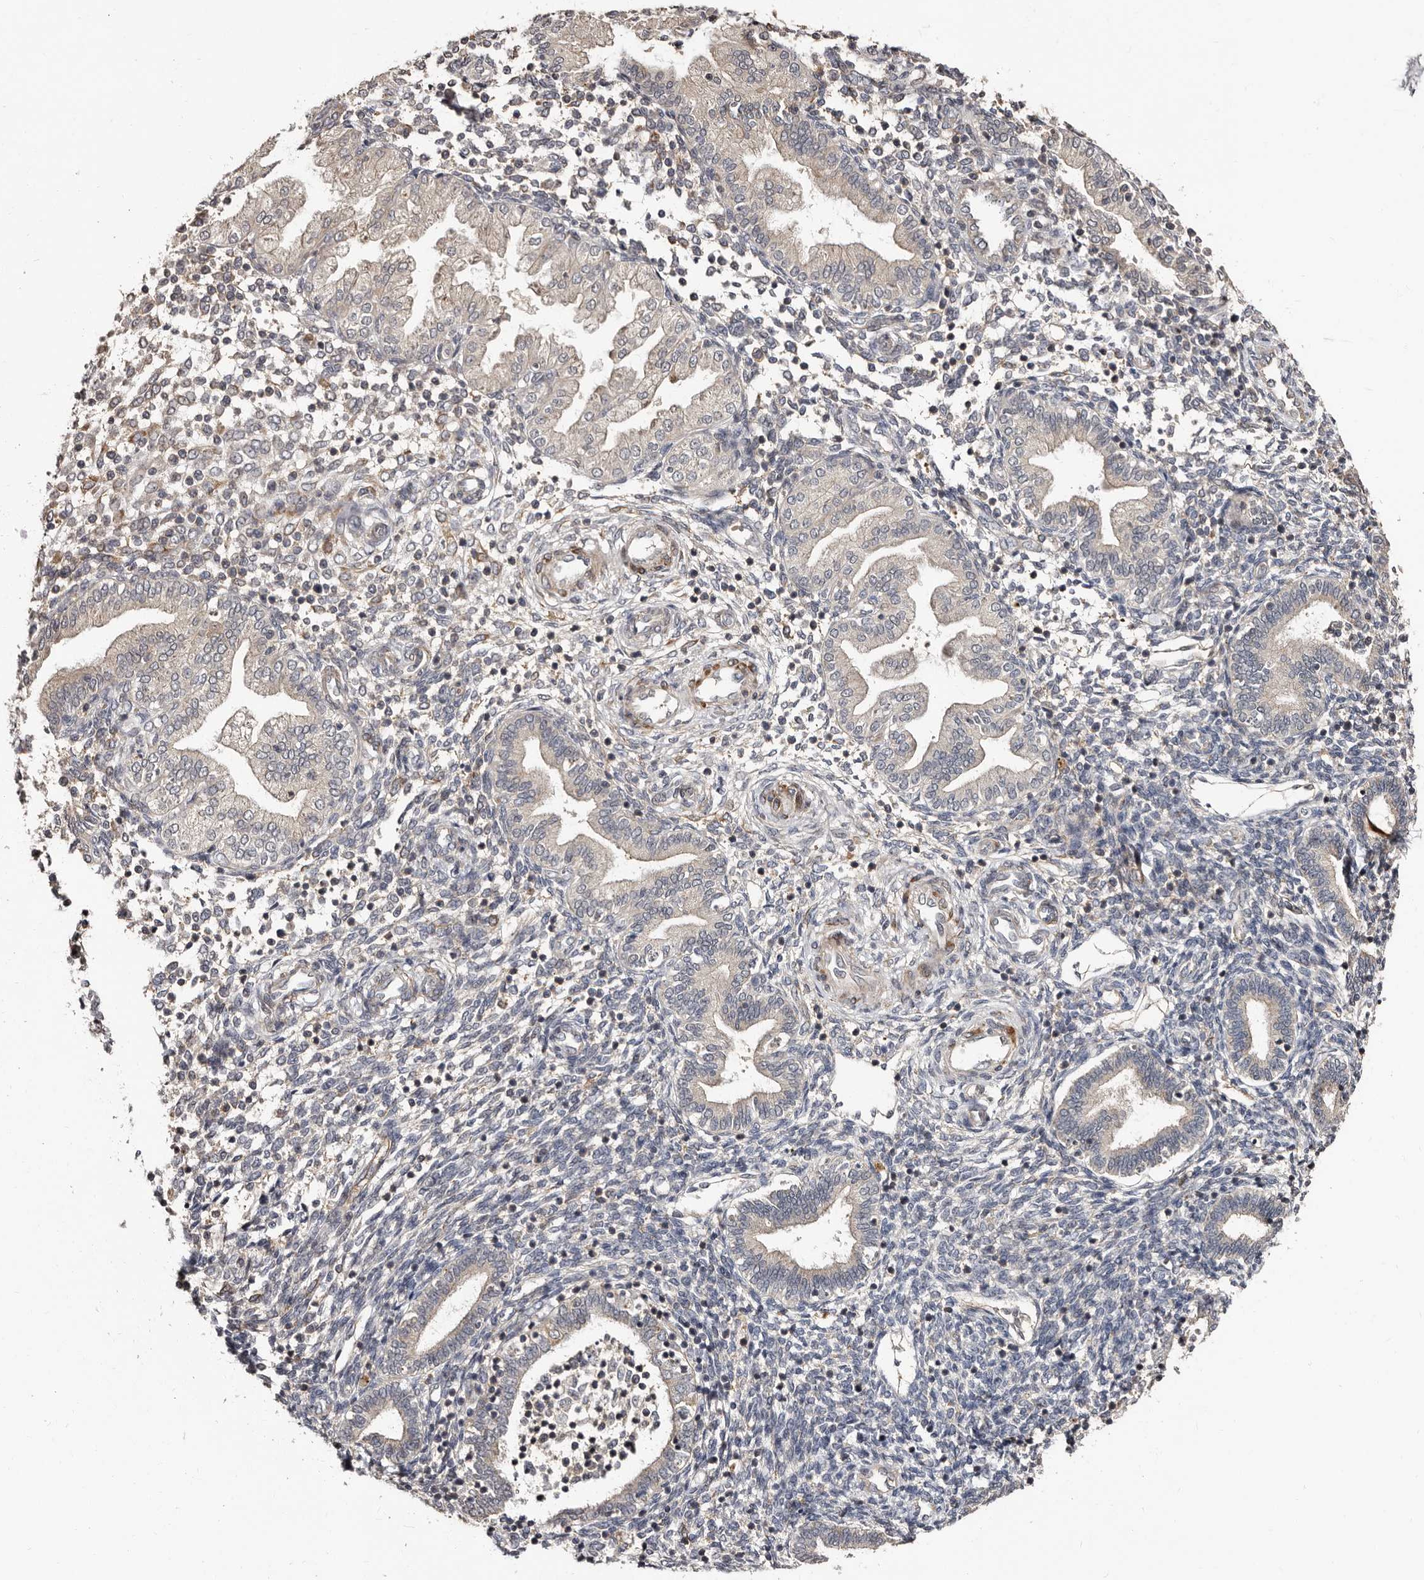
{"staining": {"intensity": "negative", "quantity": "none", "location": "none"}, "tissue": "endometrium", "cell_type": "Cells in endometrial stroma", "image_type": "normal", "snomed": [{"axis": "morphology", "description": "Normal tissue, NOS"}, {"axis": "topography", "description": "Endometrium"}], "caption": "This photomicrograph is of benign endometrium stained with IHC to label a protein in brown with the nuclei are counter-stained blue. There is no expression in cells in endometrial stroma.", "gene": "TBC1D22B", "patient": {"sex": "female", "age": 53}}